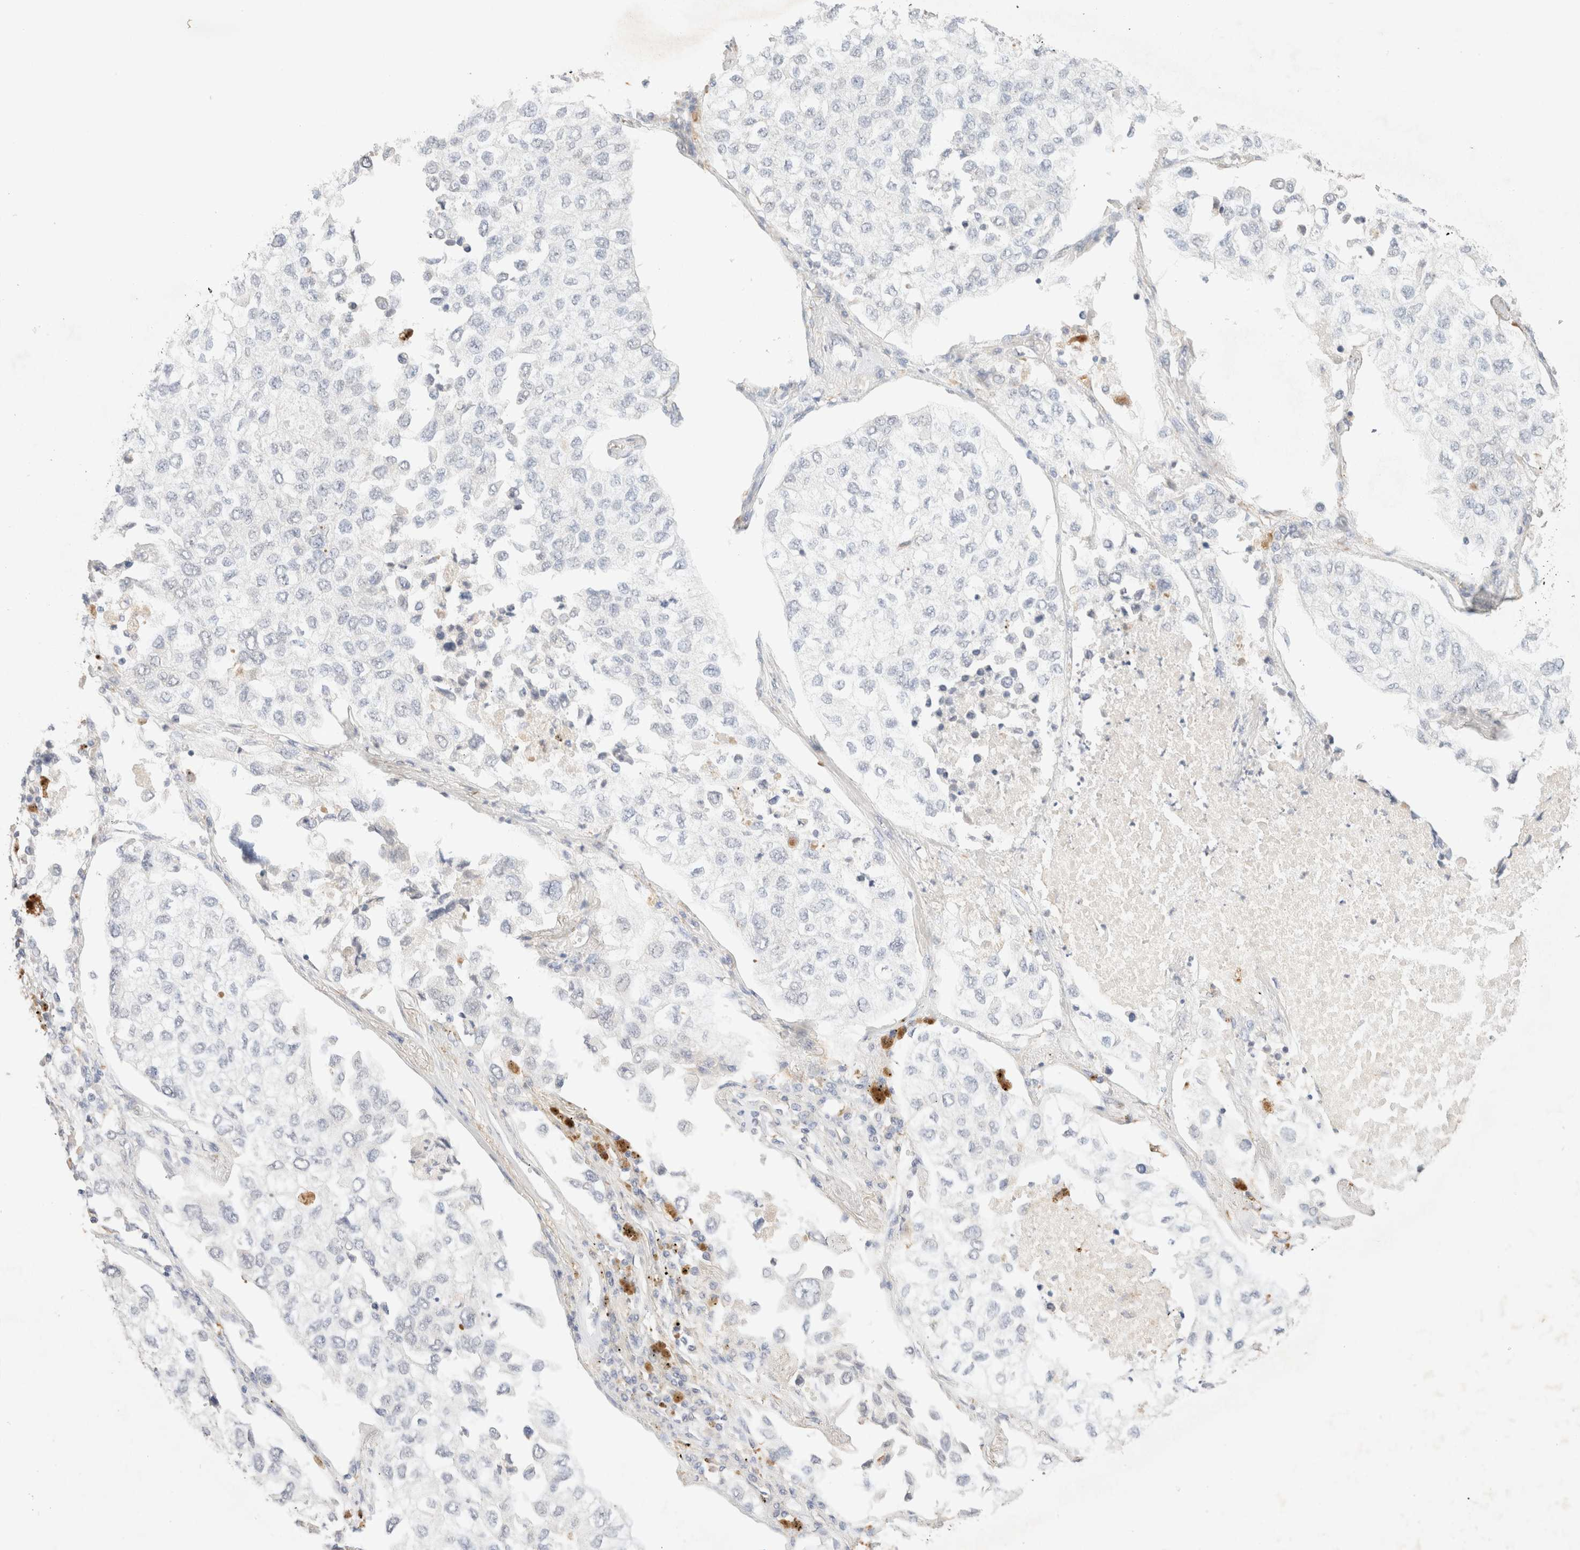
{"staining": {"intensity": "negative", "quantity": "none", "location": "none"}, "tissue": "lung cancer", "cell_type": "Tumor cells", "image_type": "cancer", "snomed": [{"axis": "morphology", "description": "Adenocarcinoma, NOS"}, {"axis": "topography", "description": "Lung"}], "caption": "Lung cancer stained for a protein using immunohistochemistry demonstrates no expression tumor cells.", "gene": "SNTB1", "patient": {"sex": "male", "age": 63}}